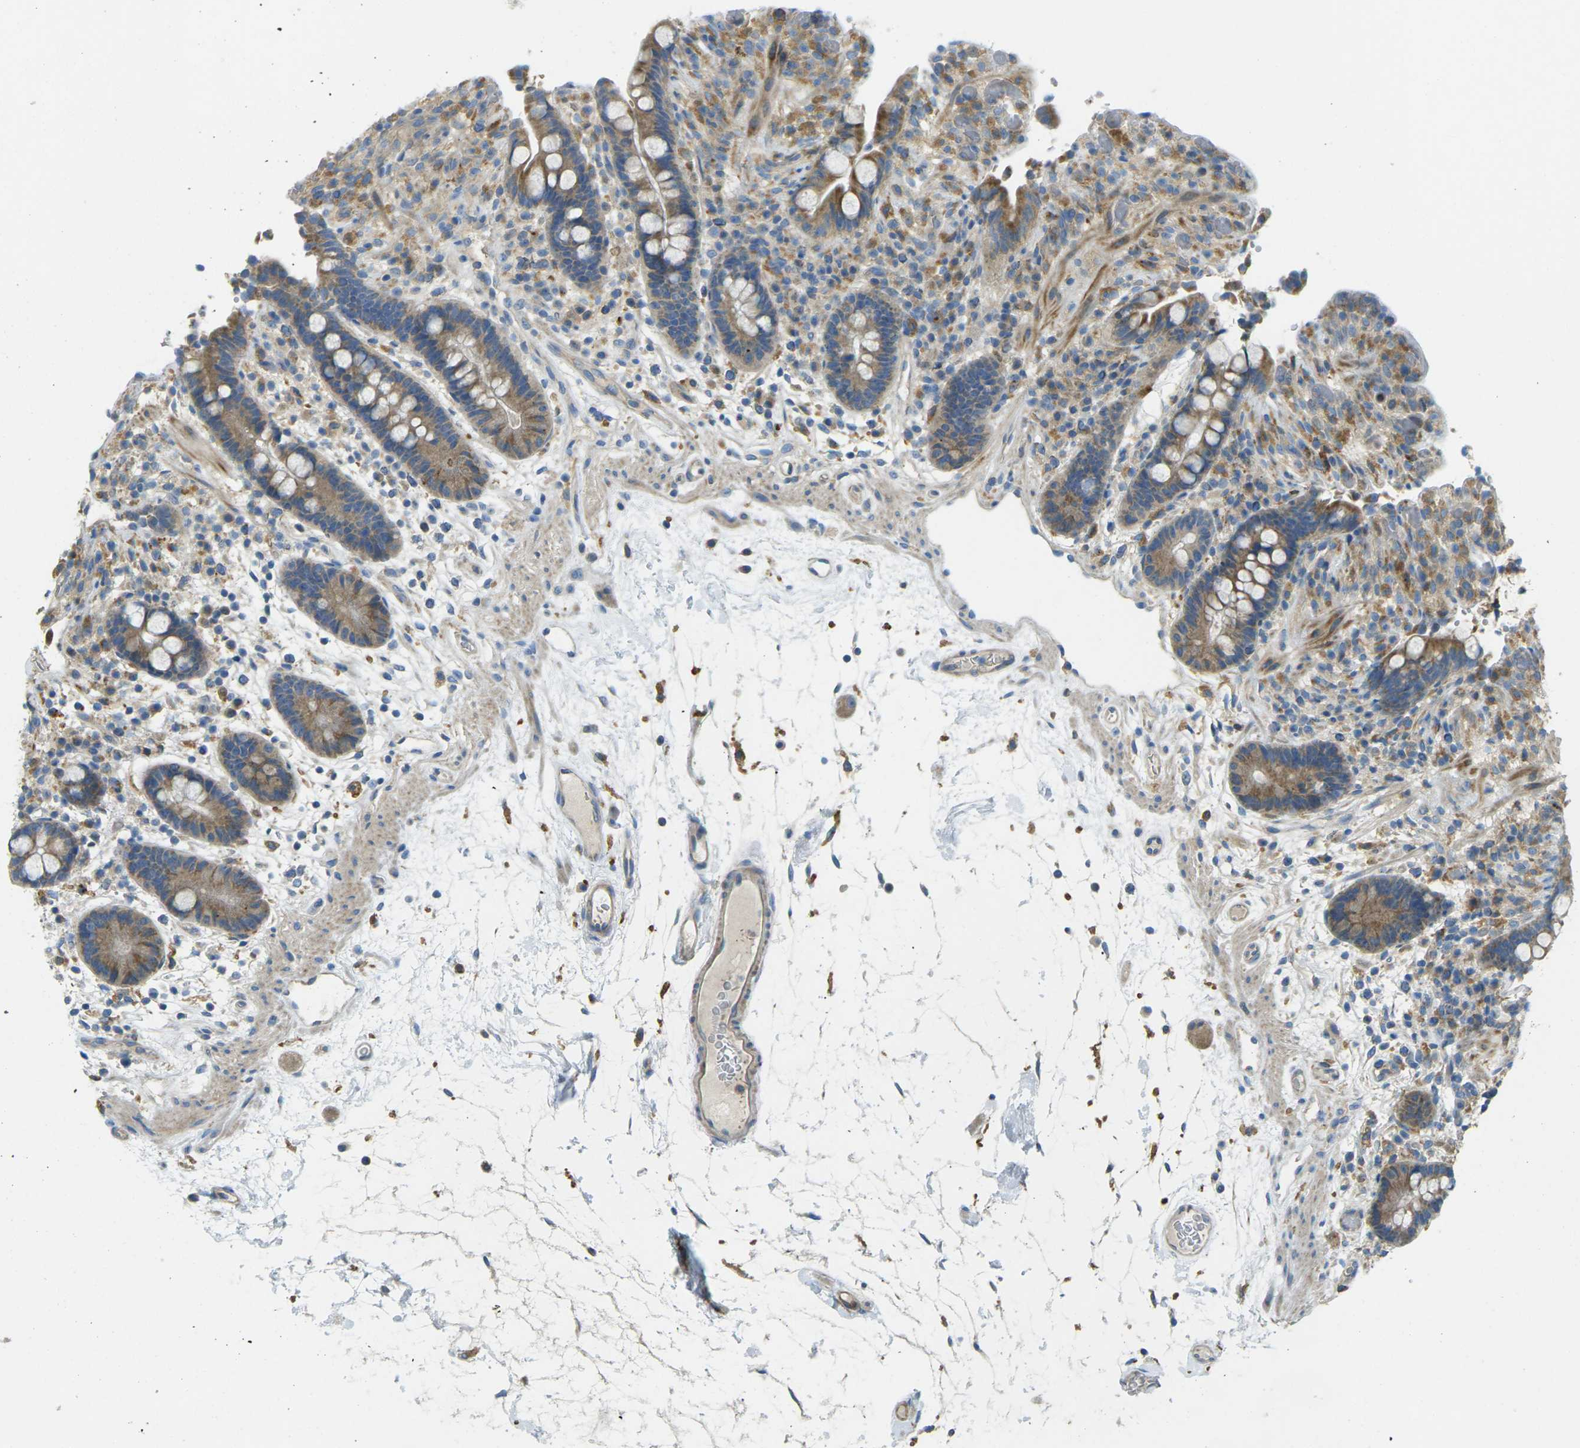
{"staining": {"intensity": "weak", "quantity": ">75%", "location": "cytoplasmic/membranous"}, "tissue": "colon", "cell_type": "Endothelial cells", "image_type": "normal", "snomed": [{"axis": "morphology", "description": "Normal tissue, NOS"}, {"axis": "topography", "description": "Colon"}], "caption": "A high-resolution image shows immunohistochemistry staining of benign colon, which shows weak cytoplasmic/membranous staining in about >75% of endothelial cells. (DAB IHC with brightfield microscopy, high magnification).", "gene": "MYLK4", "patient": {"sex": "male", "age": 73}}